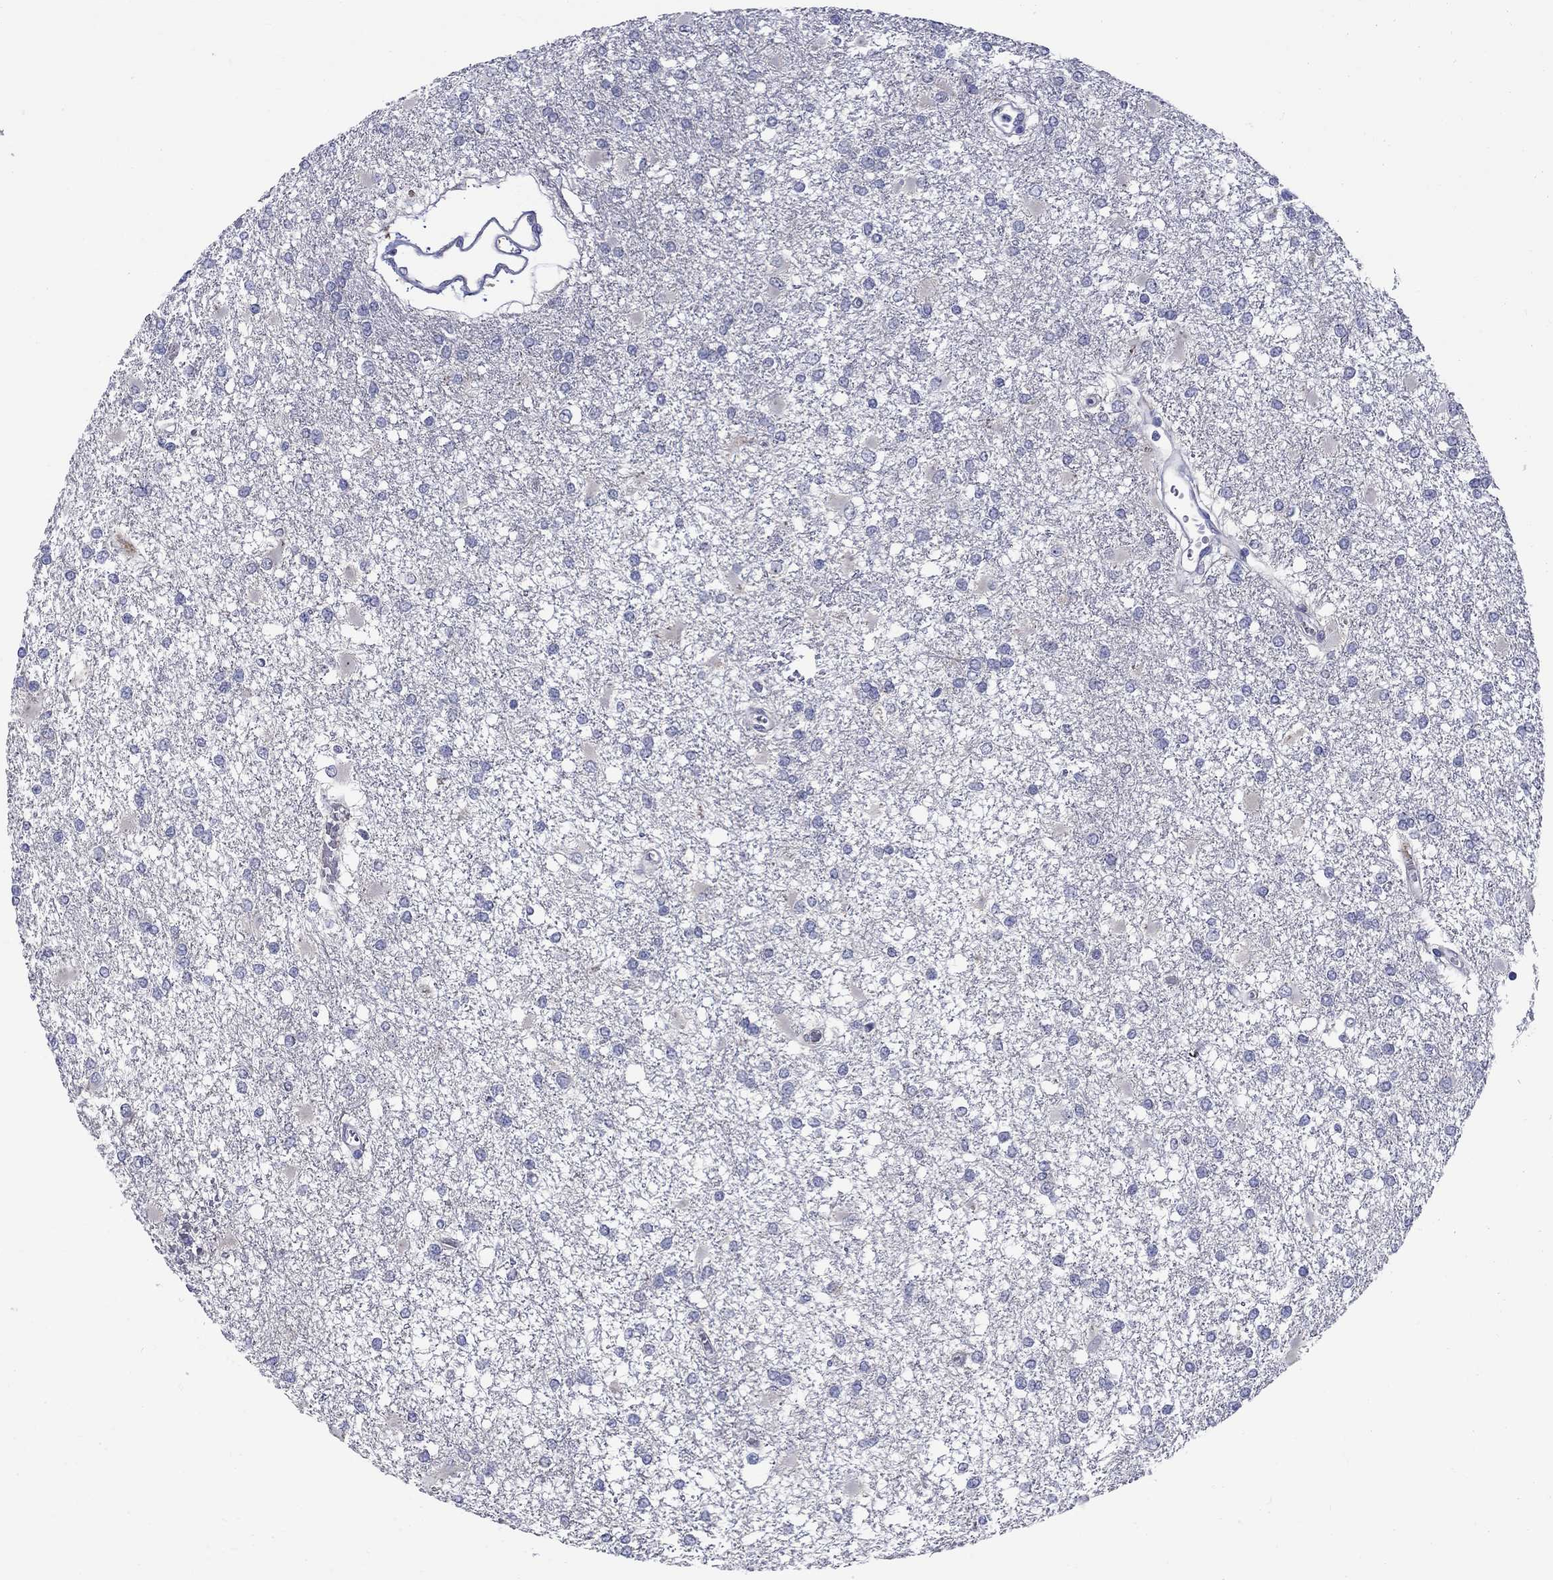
{"staining": {"intensity": "negative", "quantity": "none", "location": "none"}, "tissue": "glioma", "cell_type": "Tumor cells", "image_type": "cancer", "snomed": [{"axis": "morphology", "description": "Glioma, malignant, High grade"}, {"axis": "topography", "description": "Cerebral cortex"}], "caption": "Tumor cells are negative for brown protein staining in glioma.", "gene": "QRFPR", "patient": {"sex": "male", "age": 79}}